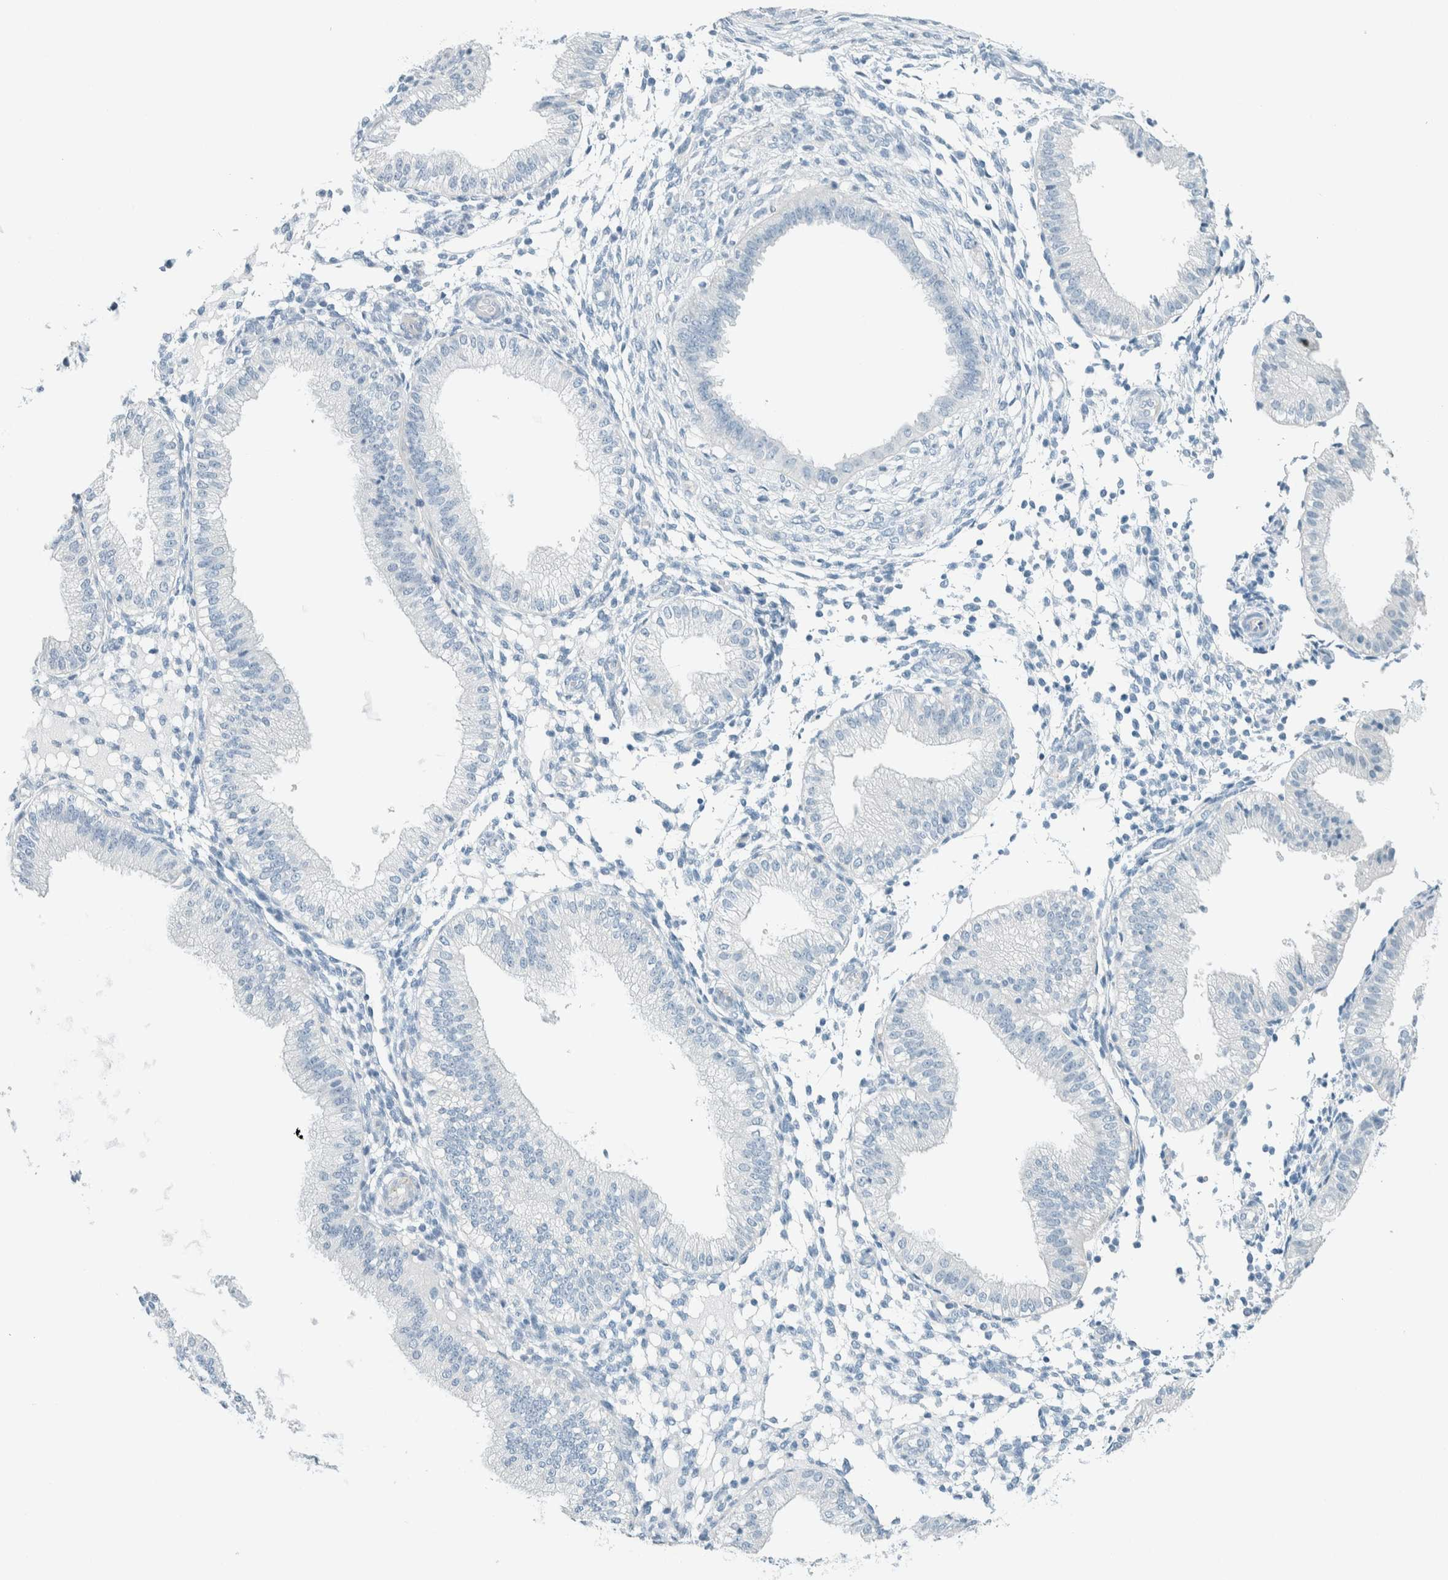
{"staining": {"intensity": "negative", "quantity": "none", "location": "none"}, "tissue": "endometrium", "cell_type": "Cells in endometrial stroma", "image_type": "normal", "snomed": [{"axis": "morphology", "description": "Normal tissue, NOS"}, {"axis": "topography", "description": "Endometrium"}], "caption": "Cells in endometrial stroma show no significant protein staining in normal endometrium. (DAB (3,3'-diaminobenzidine) immunohistochemistry (IHC), high magnification).", "gene": "SLFN12", "patient": {"sex": "female", "age": 39}}